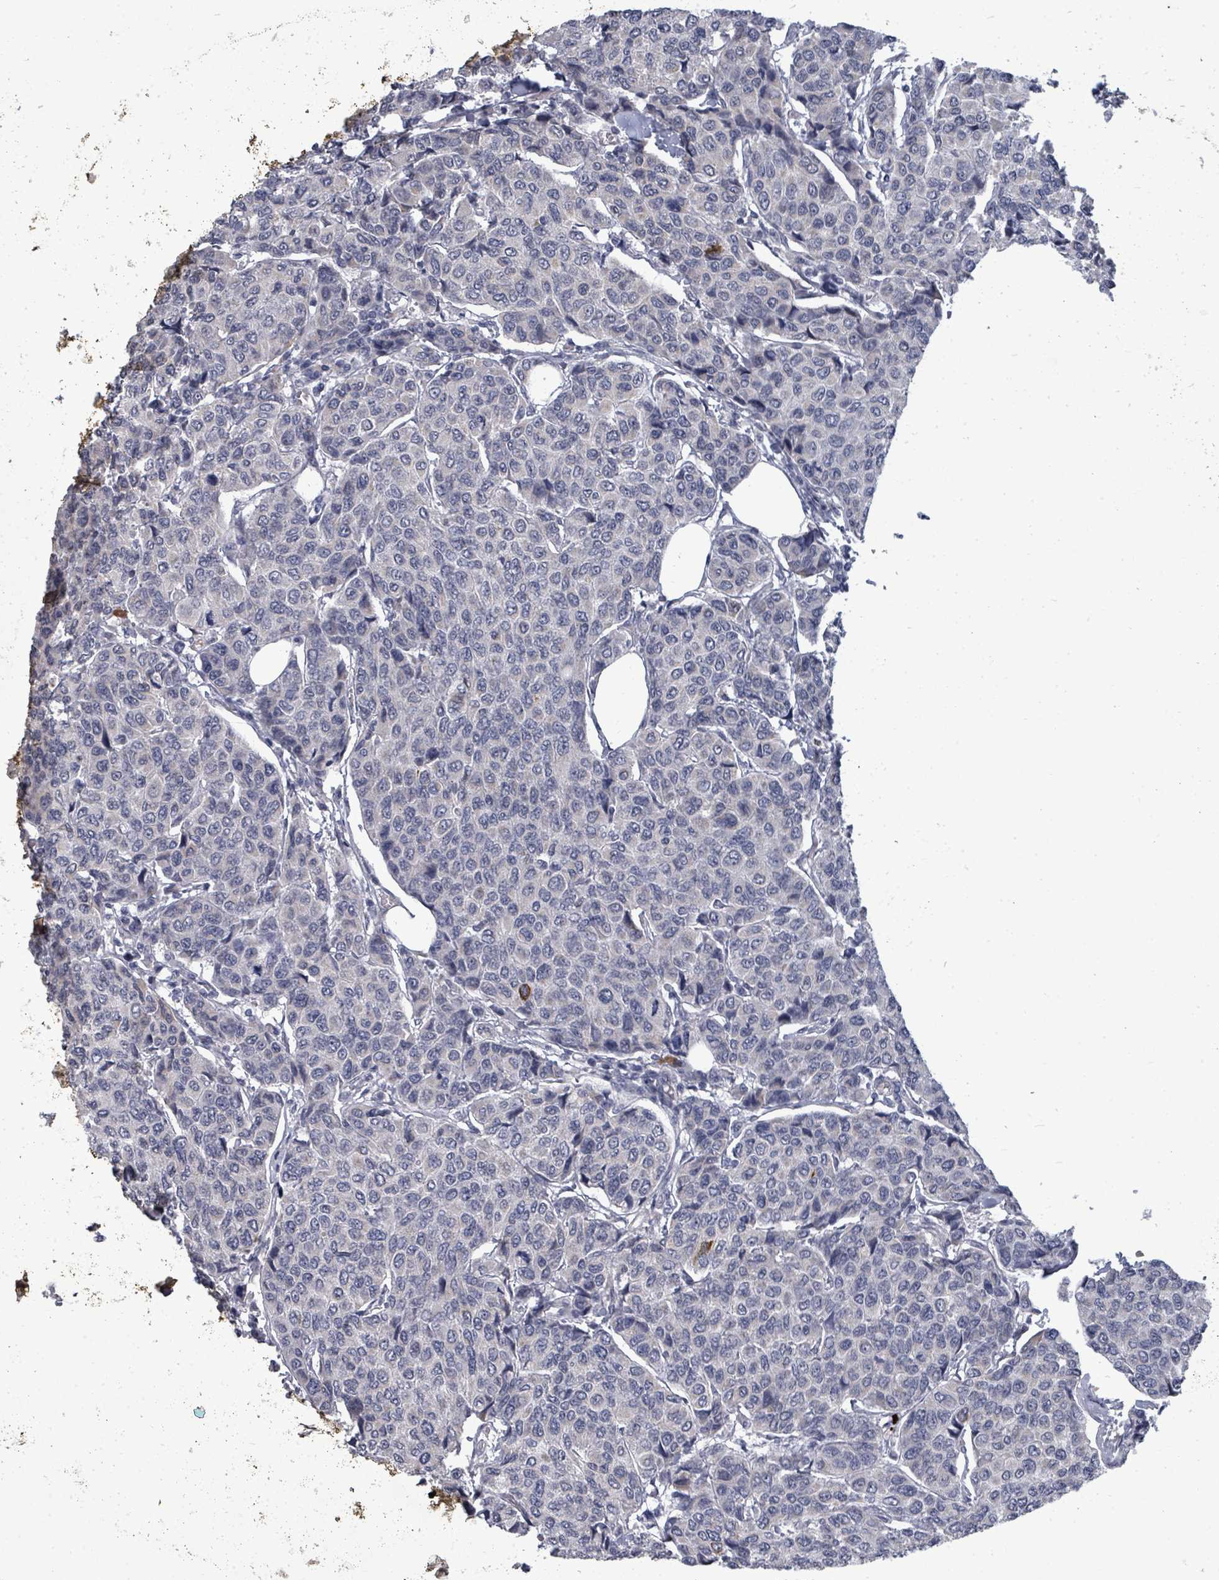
{"staining": {"intensity": "strong", "quantity": "<25%", "location": "cytoplasmic/membranous"}, "tissue": "breast cancer", "cell_type": "Tumor cells", "image_type": "cancer", "snomed": [{"axis": "morphology", "description": "Duct carcinoma"}, {"axis": "topography", "description": "Breast"}], "caption": "Immunohistochemical staining of breast cancer (intraductal carcinoma) exhibits strong cytoplasmic/membranous protein positivity in about <25% of tumor cells. The staining is performed using DAB (3,3'-diaminobenzidine) brown chromogen to label protein expression. The nuclei are counter-stained blue using hematoxylin.", "gene": "PTPN20", "patient": {"sex": "female", "age": 55}}